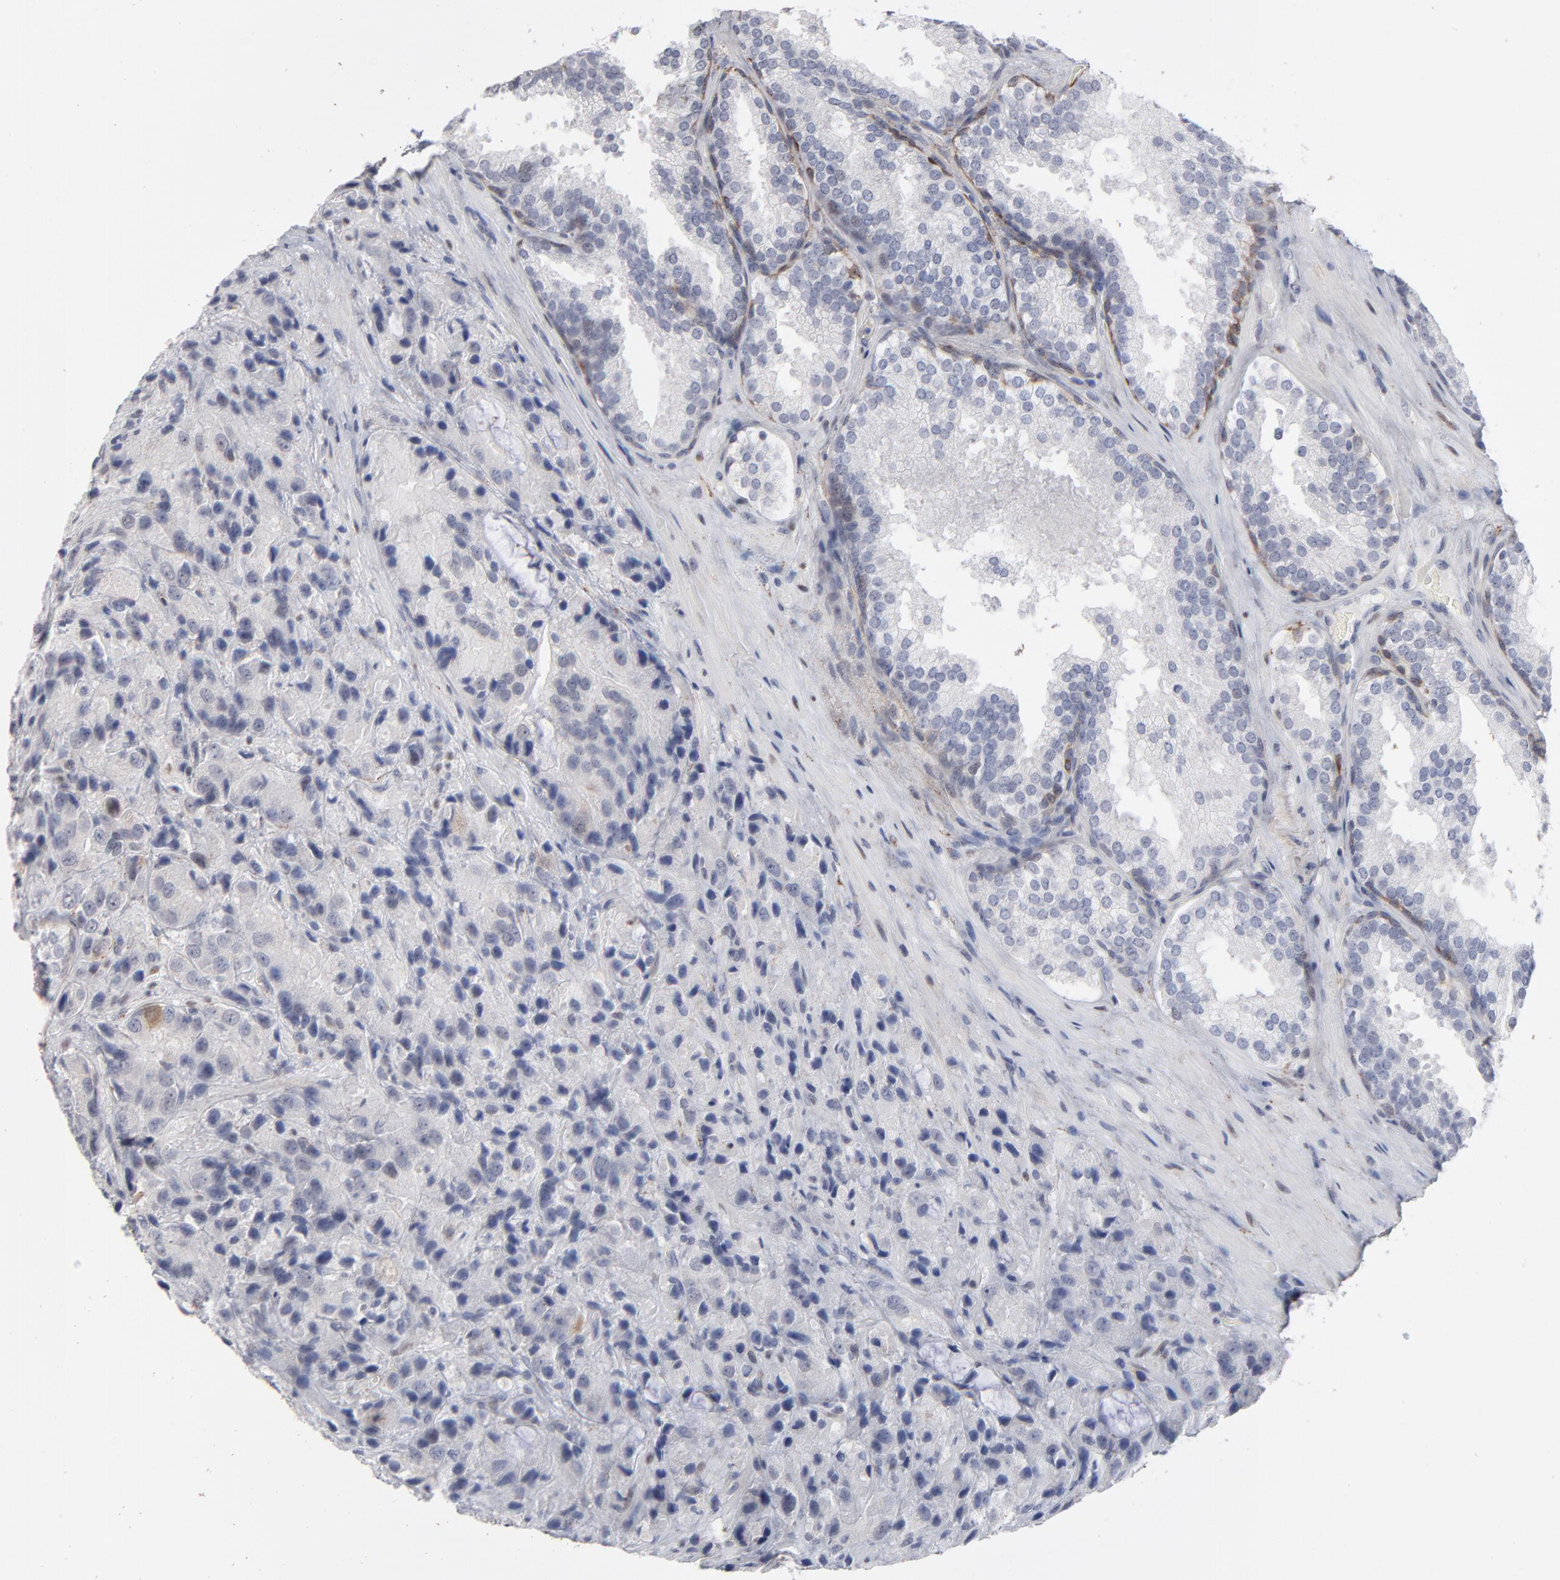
{"staining": {"intensity": "negative", "quantity": "none", "location": "none"}, "tissue": "prostate cancer", "cell_type": "Tumor cells", "image_type": "cancer", "snomed": [{"axis": "morphology", "description": "Adenocarcinoma, High grade"}, {"axis": "topography", "description": "Prostate"}], "caption": "Immunohistochemistry of human prostate cancer (adenocarcinoma (high-grade)) reveals no positivity in tumor cells.", "gene": "AURKA", "patient": {"sex": "male", "age": 70}}